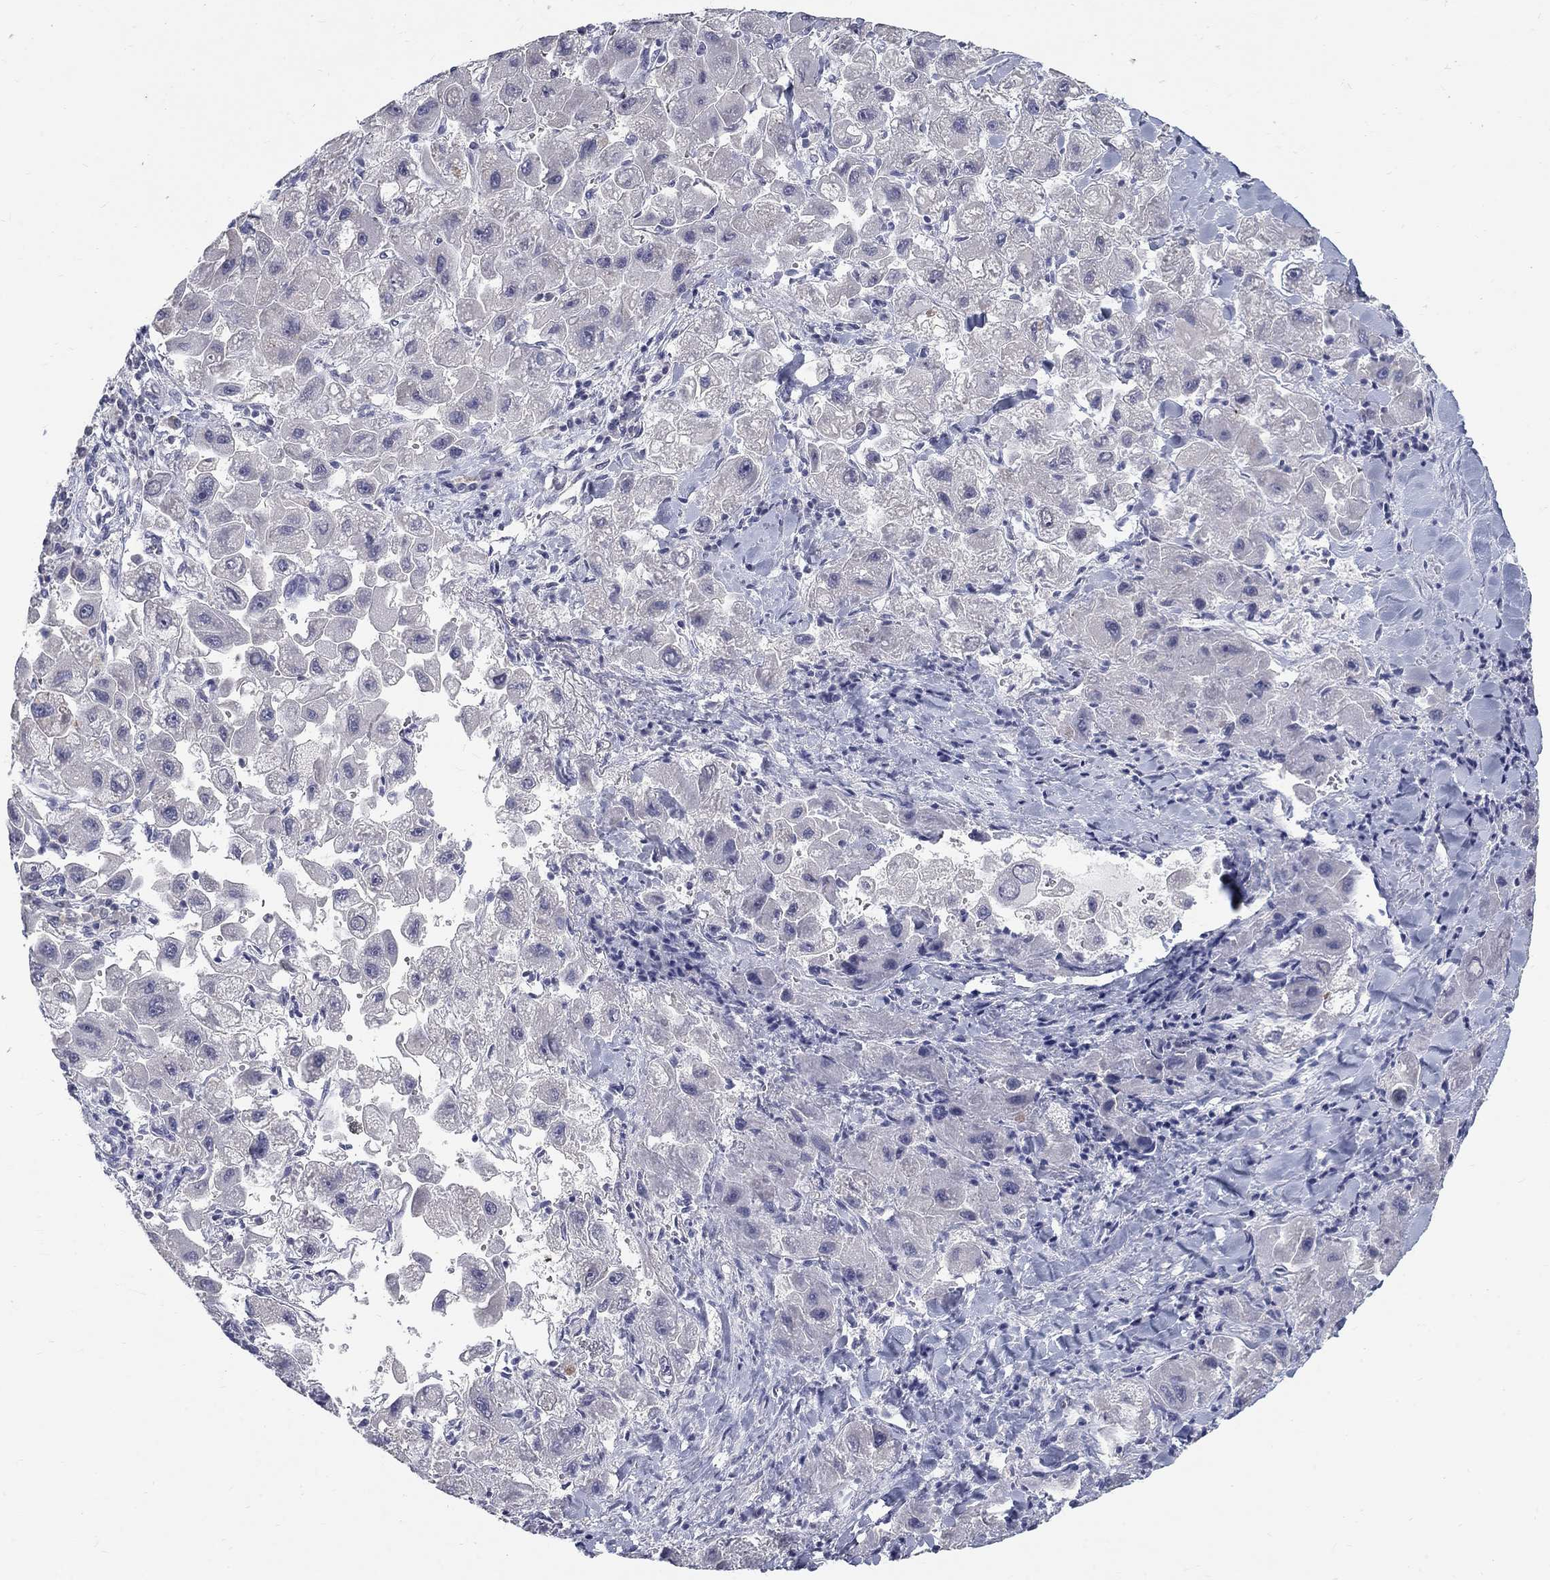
{"staining": {"intensity": "negative", "quantity": "none", "location": "none"}, "tissue": "liver cancer", "cell_type": "Tumor cells", "image_type": "cancer", "snomed": [{"axis": "morphology", "description": "Carcinoma, Hepatocellular, NOS"}, {"axis": "topography", "description": "Liver"}], "caption": "This is an immunohistochemistry image of human hepatocellular carcinoma (liver). There is no staining in tumor cells.", "gene": "PTH1R", "patient": {"sex": "male", "age": 24}}